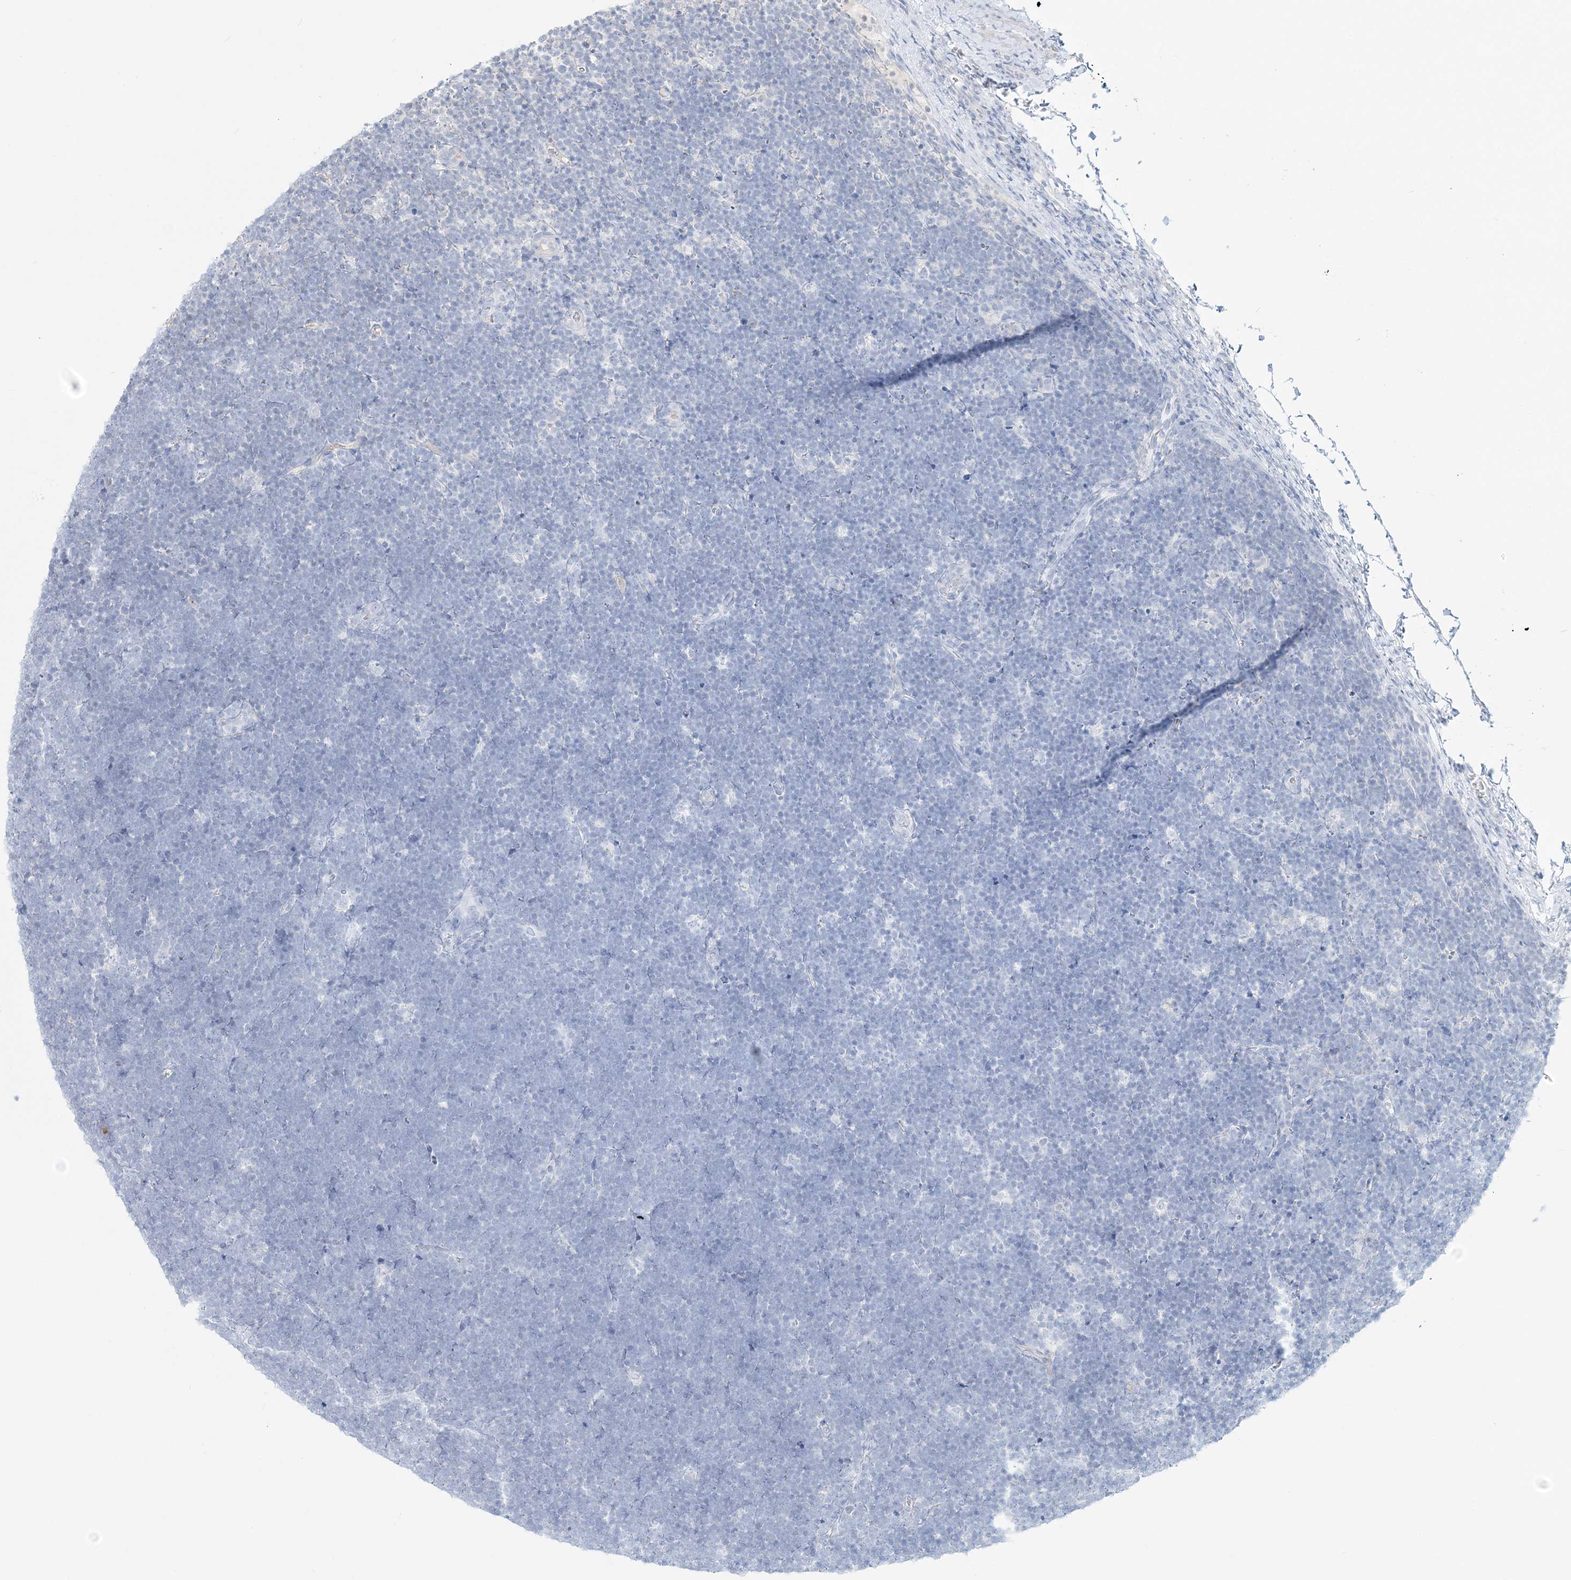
{"staining": {"intensity": "negative", "quantity": "none", "location": "none"}, "tissue": "lymphoma", "cell_type": "Tumor cells", "image_type": "cancer", "snomed": [{"axis": "morphology", "description": "Malignant lymphoma, non-Hodgkin's type, High grade"}, {"axis": "topography", "description": "Lymph node"}], "caption": "Tumor cells show no significant protein expression in lymphoma. (IHC, brightfield microscopy, high magnification).", "gene": "DNAH5", "patient": {"sex": "male", "age": 13}}